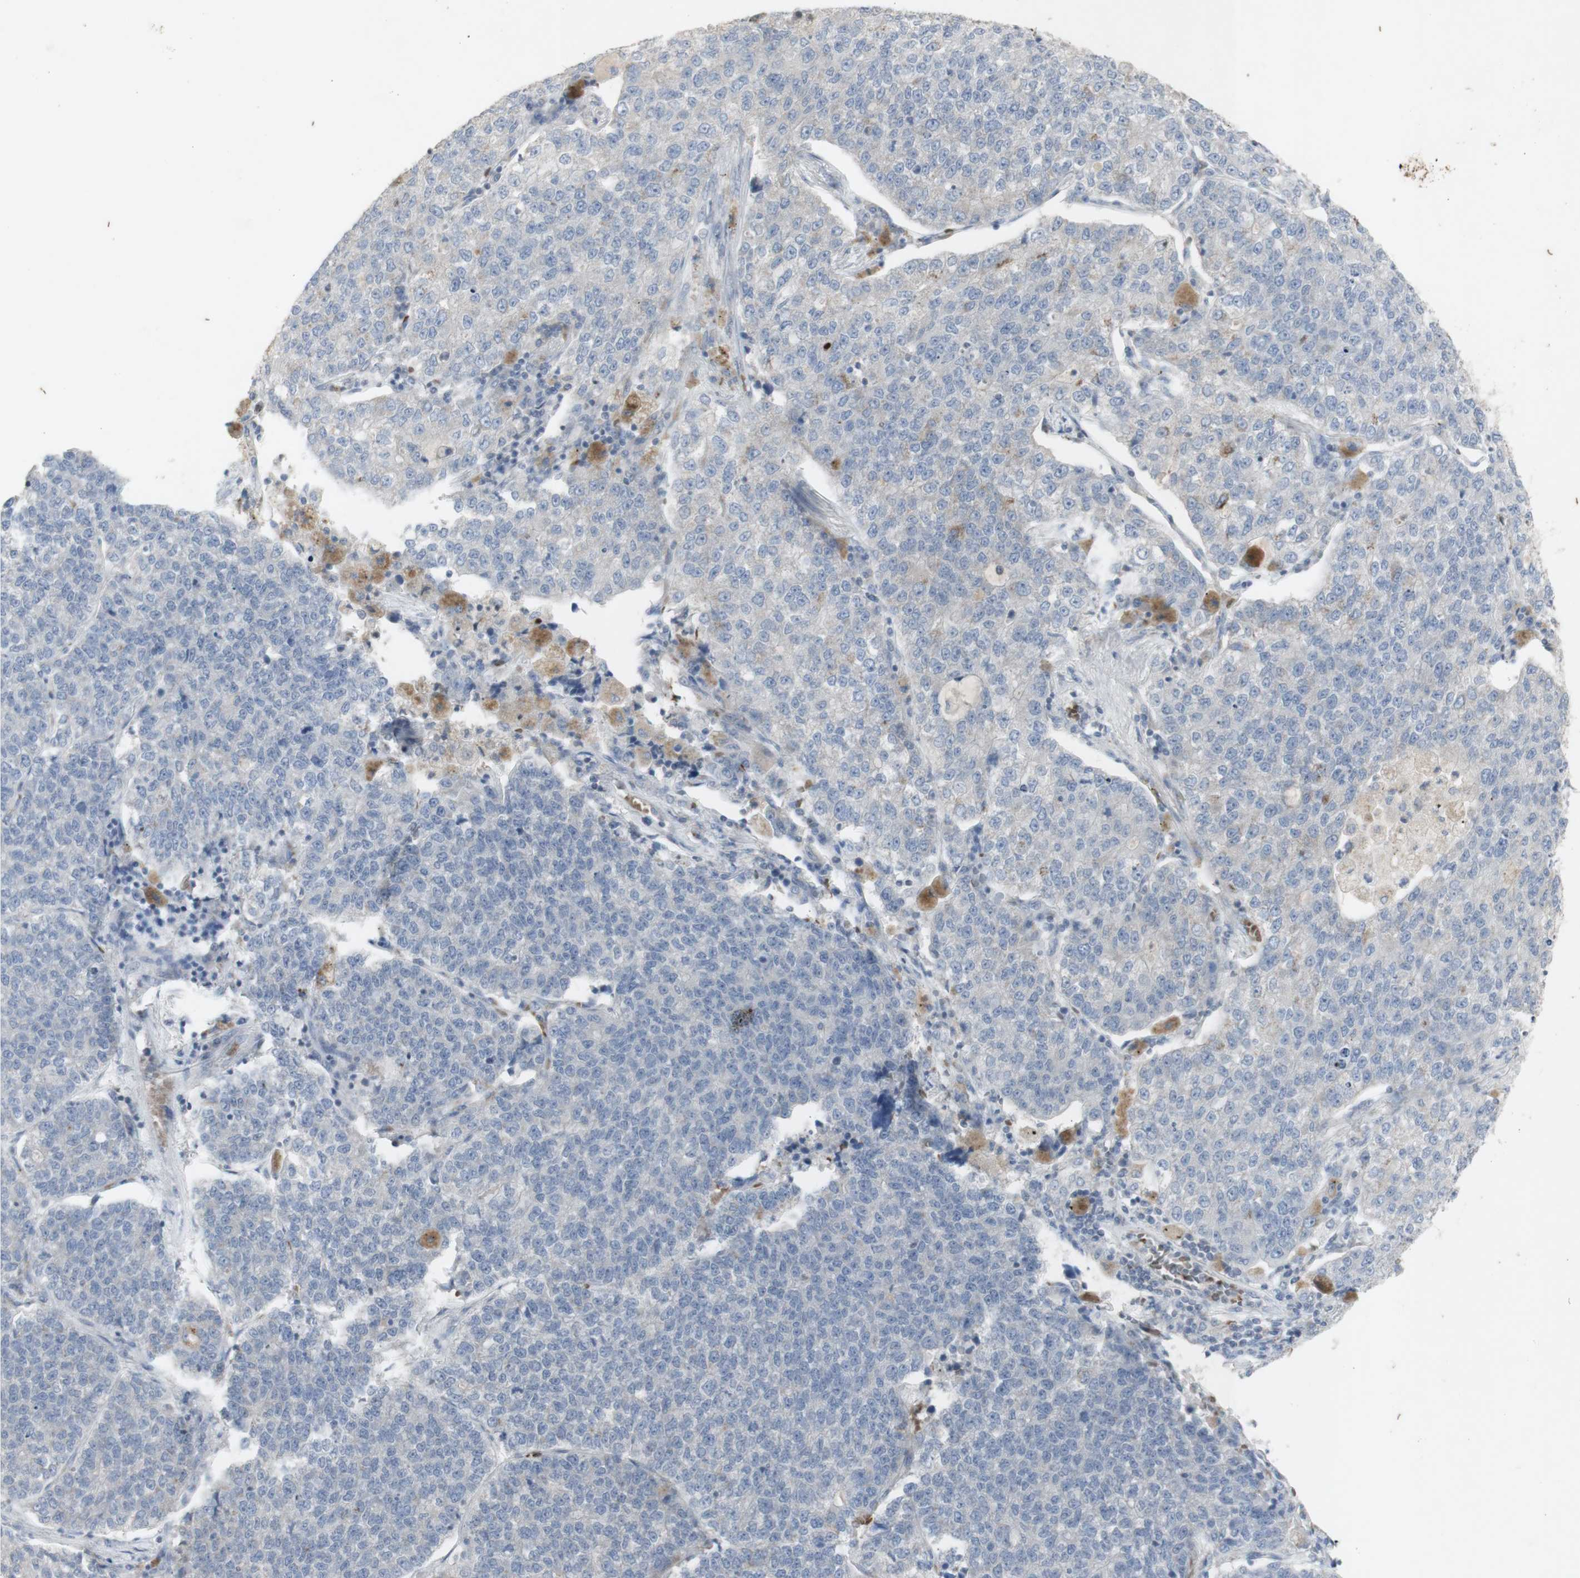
{"staining": {"intensity": "negative", "quantity": "none", "location": "none"}, "tissue": "lung cancer", "cell_type": "Tumor cells", "image_type": "cancer", "snomed": [{"axis": "morphology", "description": "Adenocarcinoma, NOS"}, {"axis": "topography", "description": "Lung"}], "caption": "Protein analysis of lung cancer (adenocarcinoma) shows no significant positivity in tumor cells.", "gene": "INS", "patient": {"sex": "male", "age": 49}}